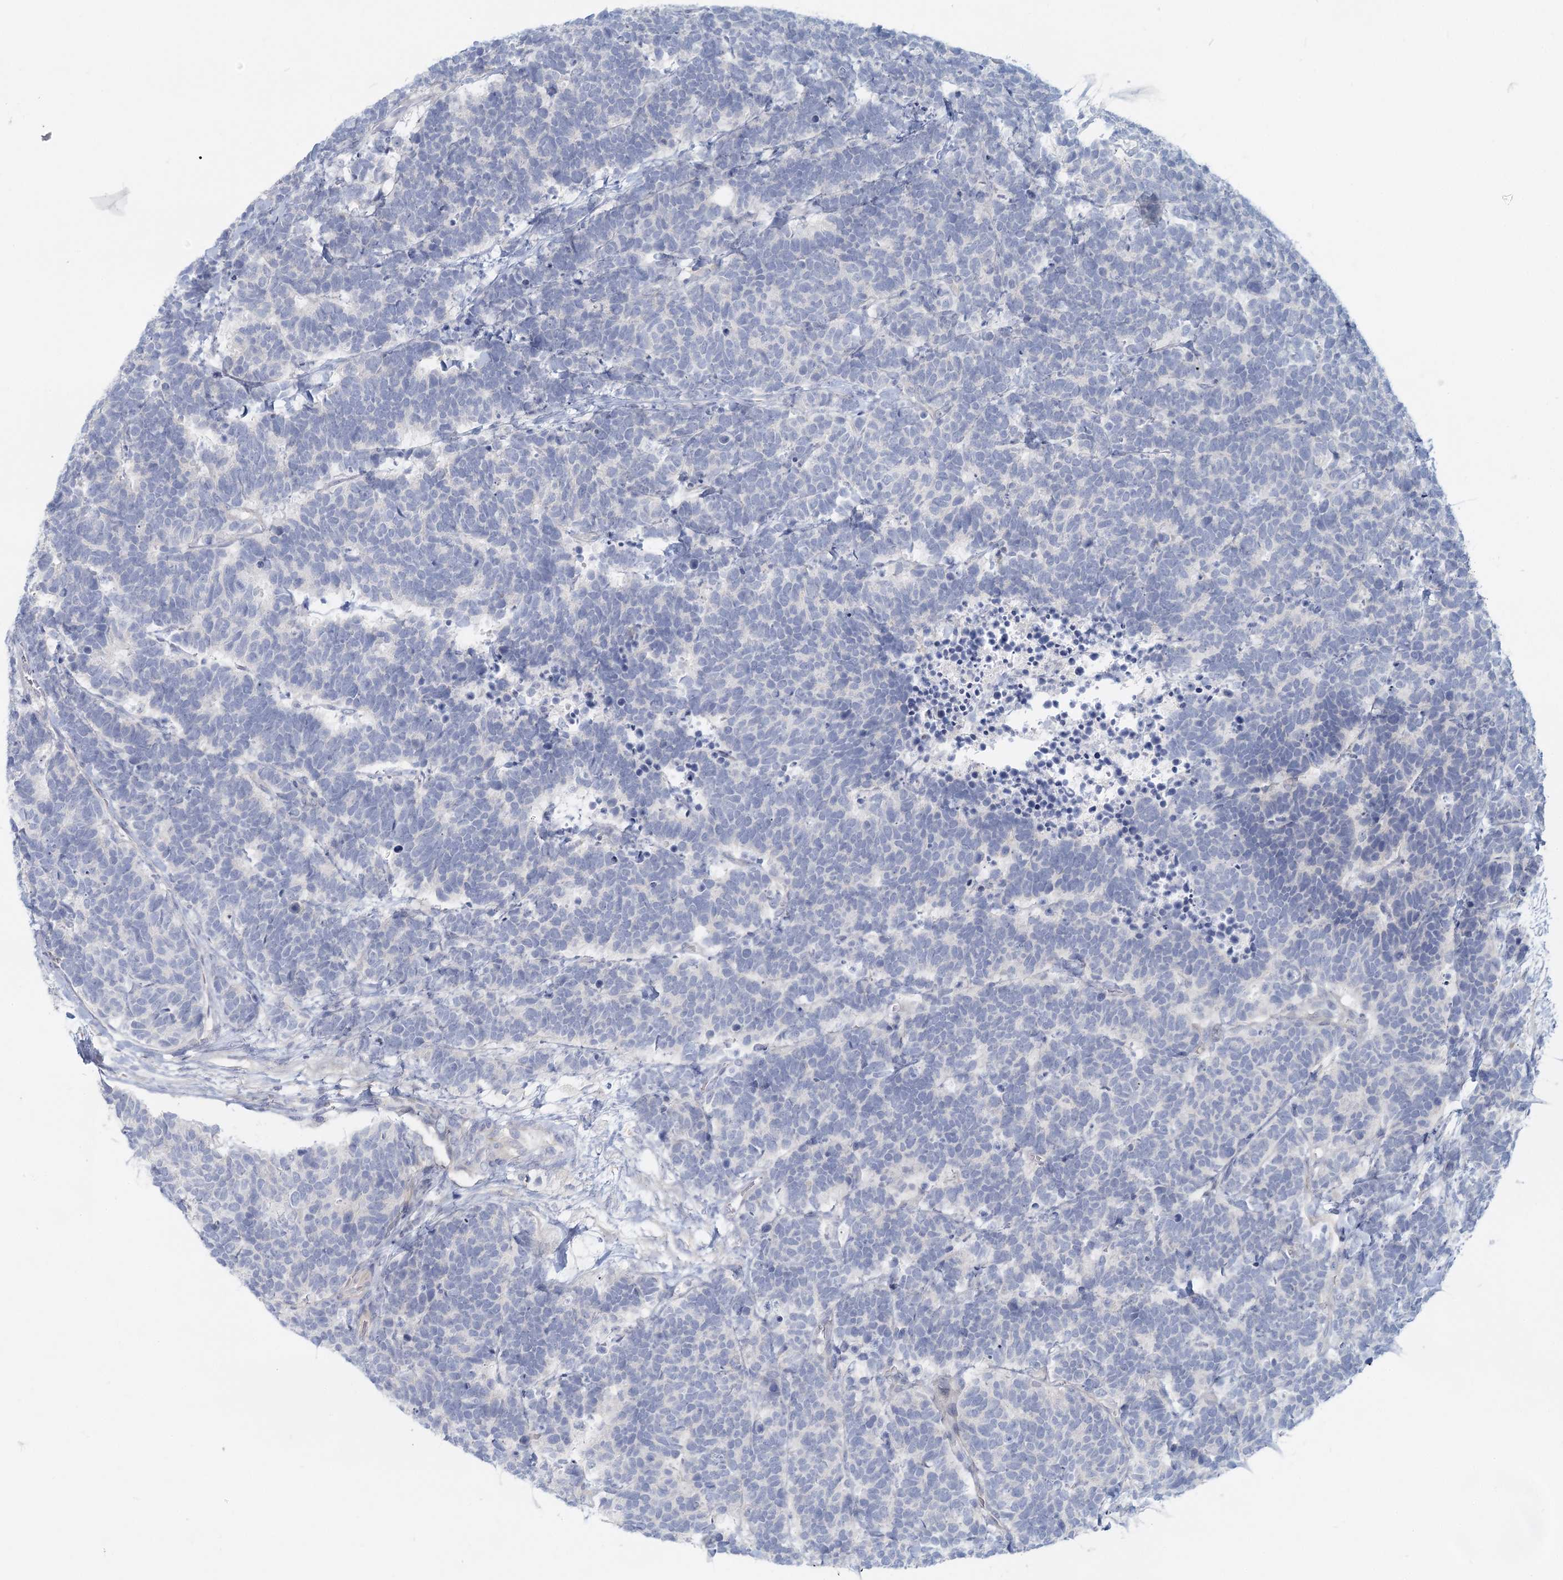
{"staining": {"intensity": "negative", "quantity": "none", "location": "none"}, "tissue": "carcinoid", "cell_type": "Tumor cells", "image_type": "cancer", "snomed": [{"axis": "morphology", "description": "Carcinoma, NOS"}, {"axis": "morphology", "description": "Carcinoid, malignant, NOS"}, {"axis": "topography", "description": "Urinary bladder"}], "caption": "Immunohistochemistry (IHC) histopathology image of neoplastic tissue: human carcinoma stained with DAB (3,3'-diaminobenzidine) displays no significant protein expression in tumor cells.", "gene": "DNMBP", "patient": {"sex": "male", "age": 57}}